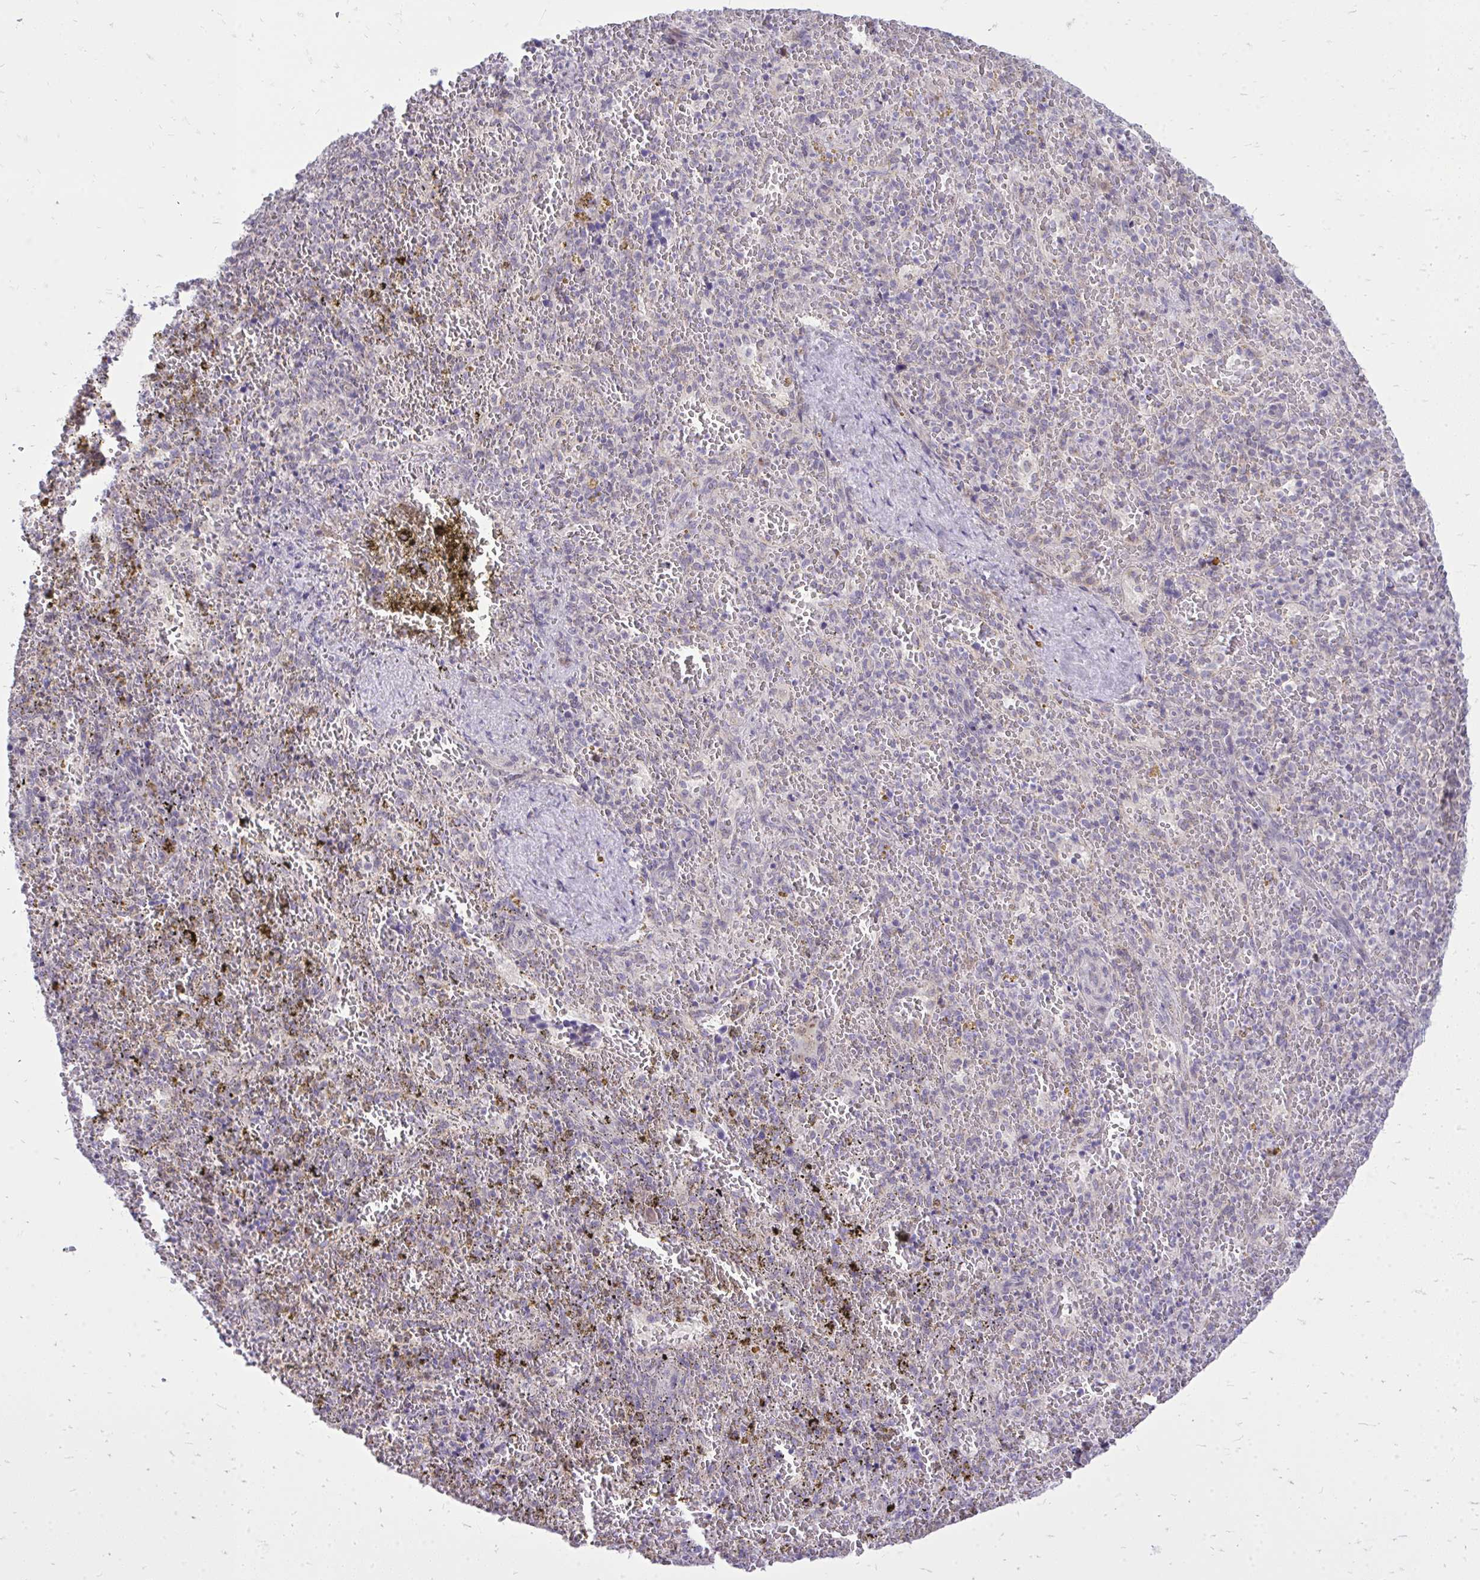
{"staining": {"intensity": "negative", "quantity": "none", "location": "none"}, "tissue": "spleen", "cell_type": "Cells in red pulp", "image_type": "normal", "snomed": [{"axis": "morphology", "description": "Normal tissue, NOS"}, {"axis": "topography", "description": "Spleen"}], "caption": "Immunohistochemistry histopathology image of unremarkable spleen: spleen stained with DAB (3,3'-diaminobenzidine) exhibits no significant protein staining in cells in red pulp.", "gene": "SPTBN2", "patient": {"sex": "female", "age": 50}}